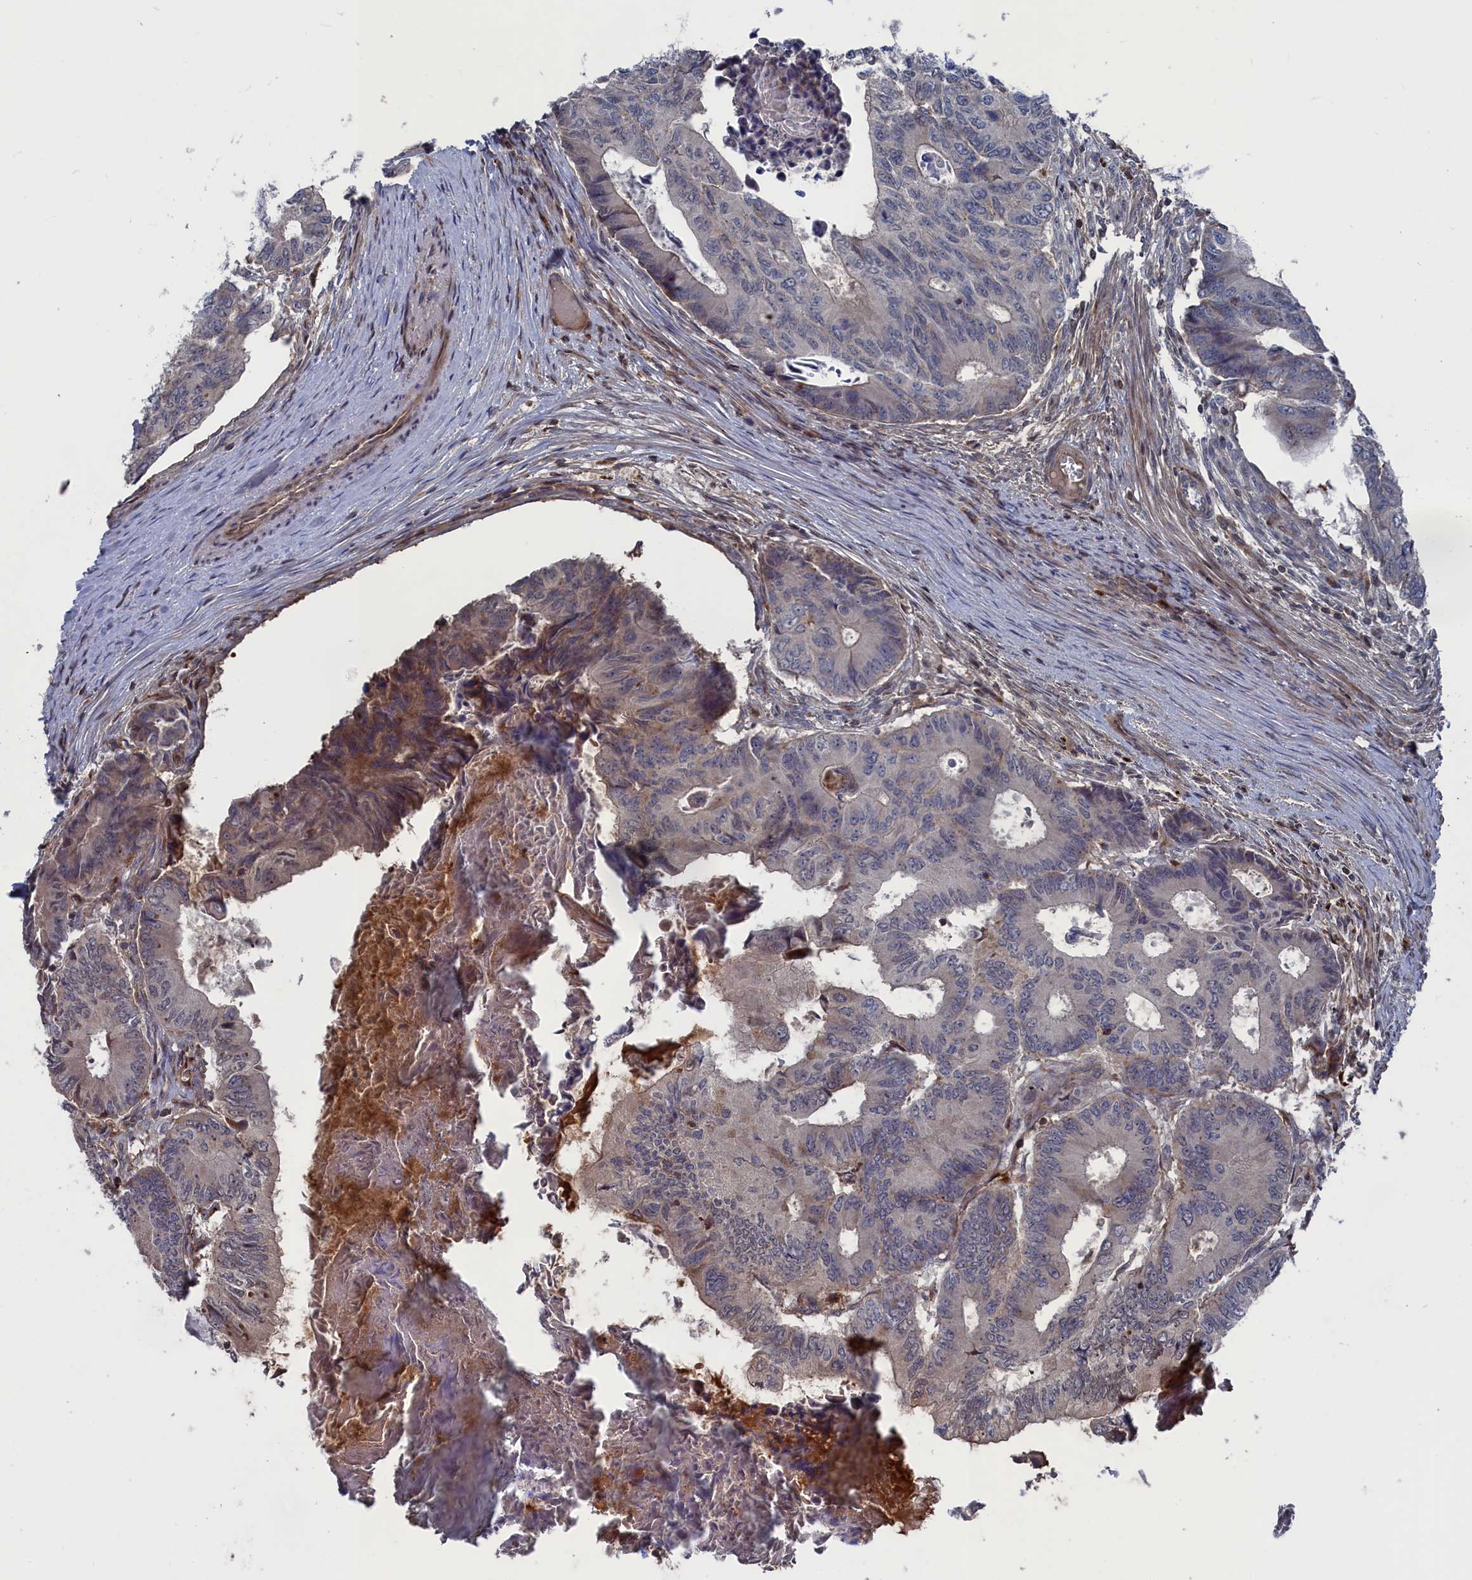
{"staining": {"intensity": "moderate", "quantity": "<25%", "location": "cytoplasmic/membranous,nuclear"}, "tissue": "colorectal cancer", "cell_type": "Tumor cells", "image_type": "cancer", "snomed": [{"axis": "morphology", "description": "Adenocarcinoma, NOS"}, {"axis": "topography", "description": "Colon"}], "caption": "Moderate cytoplasmic/membranous and nuclear positivity for a protein is present in about <25% of tumor cells of colorectal cancer (adenocarcinoma) using immunohistochemistry.", "gene": "PLA2G15", "patient": {"sex": "male", "age": 85}}